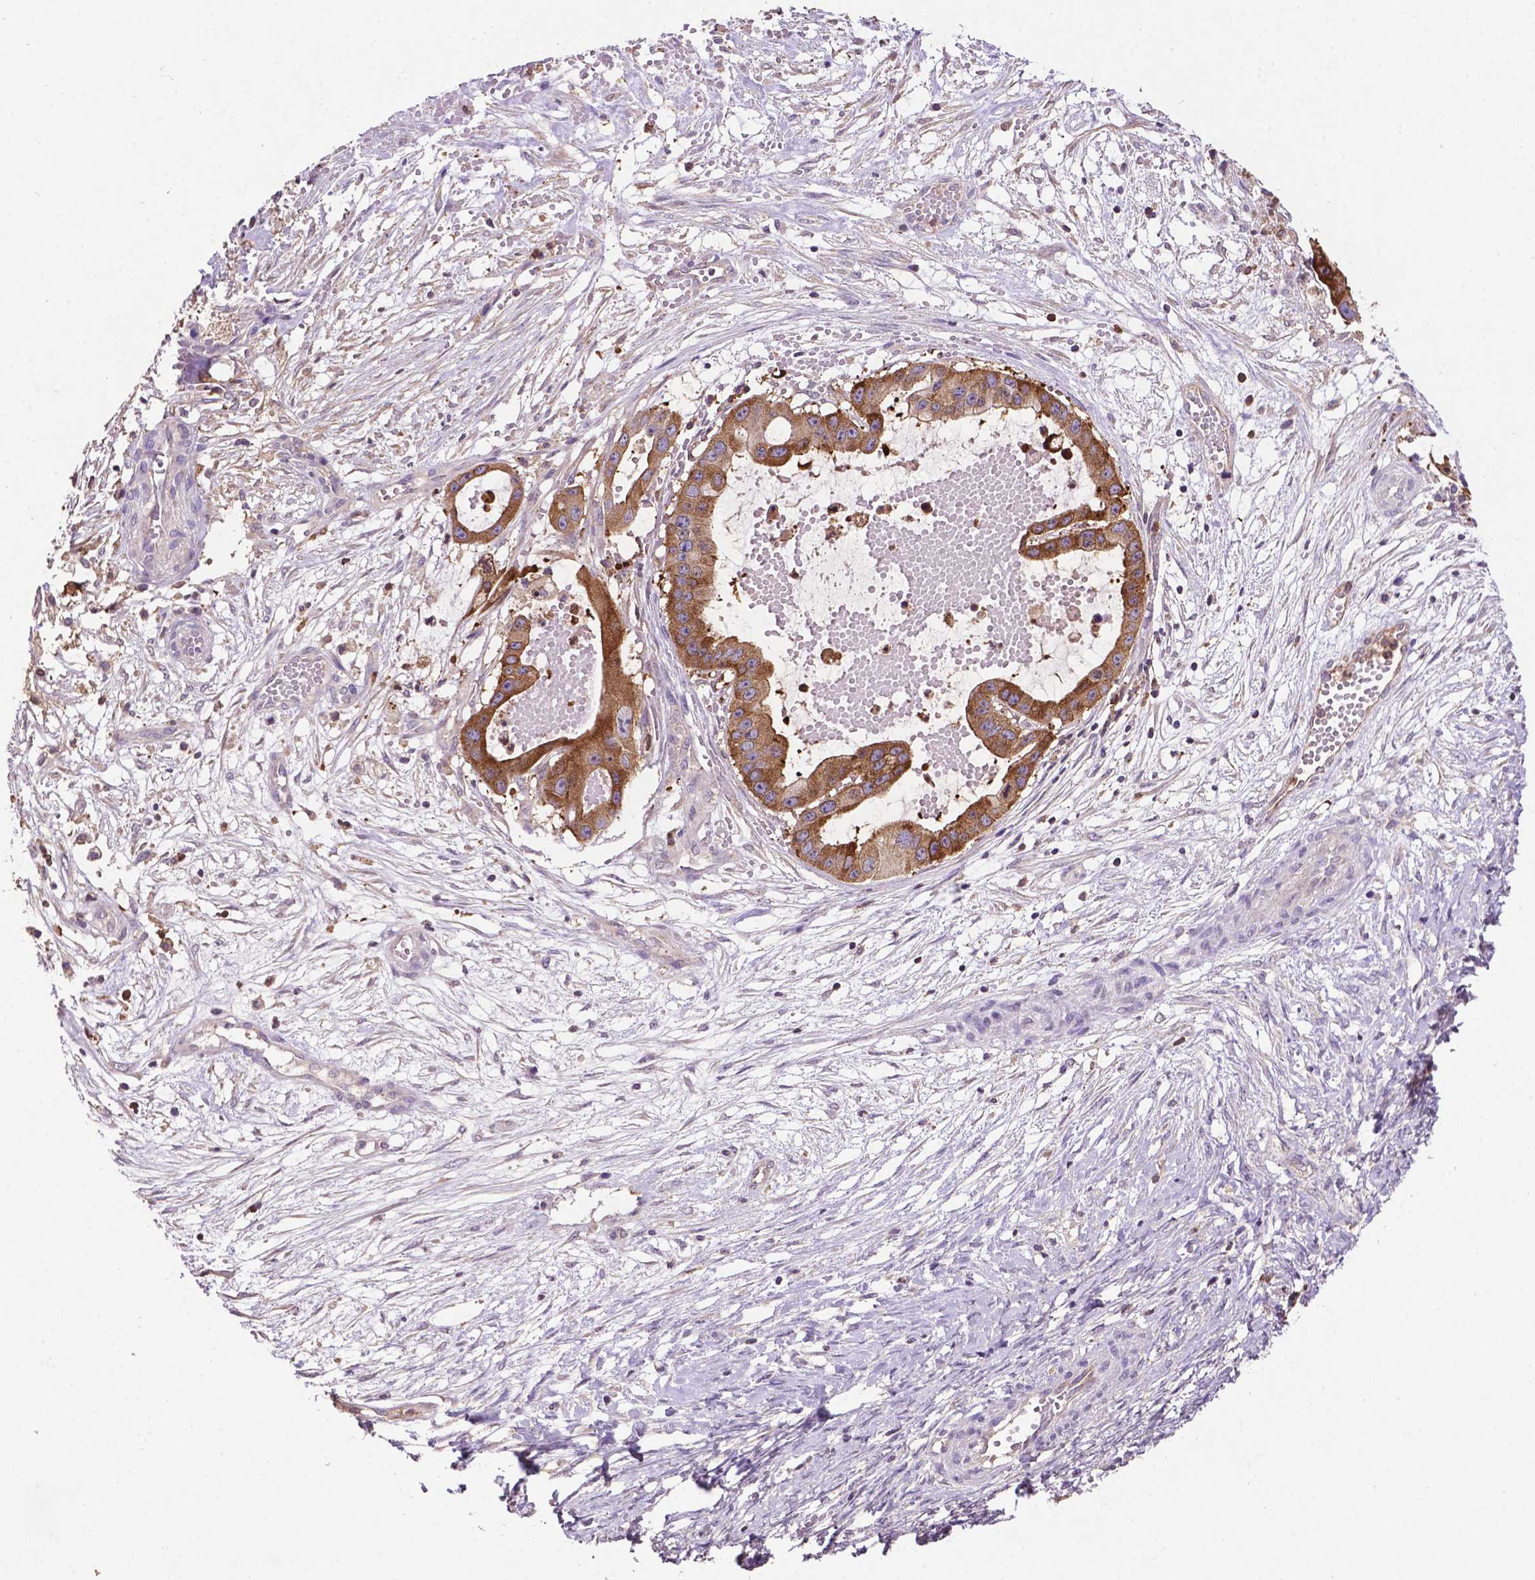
{"staining": {"intensity": "moderate", "quantity": ">75%", "location": "cytoplasmic/membranous"}, "tissue": "ovarian cancer", "cell_type": "Tumor cells", "image_type": "cancer", "snomed": [{"axis": "morphology", "description": "Cystadenocarcinoma, serous, NOS"}, {"axis": "topography", "description": "Ovary"}], "caption": "This image reveals immunohistochemistry (IHC) staining of human ovarian cancer (serous cystadenocarcinoma), with medium moderate cytoplasmic/membranous positivity in about >75% of tumor cells.", "gene": "SMAD3", "patient": {"sex": "female", "age": 56}}